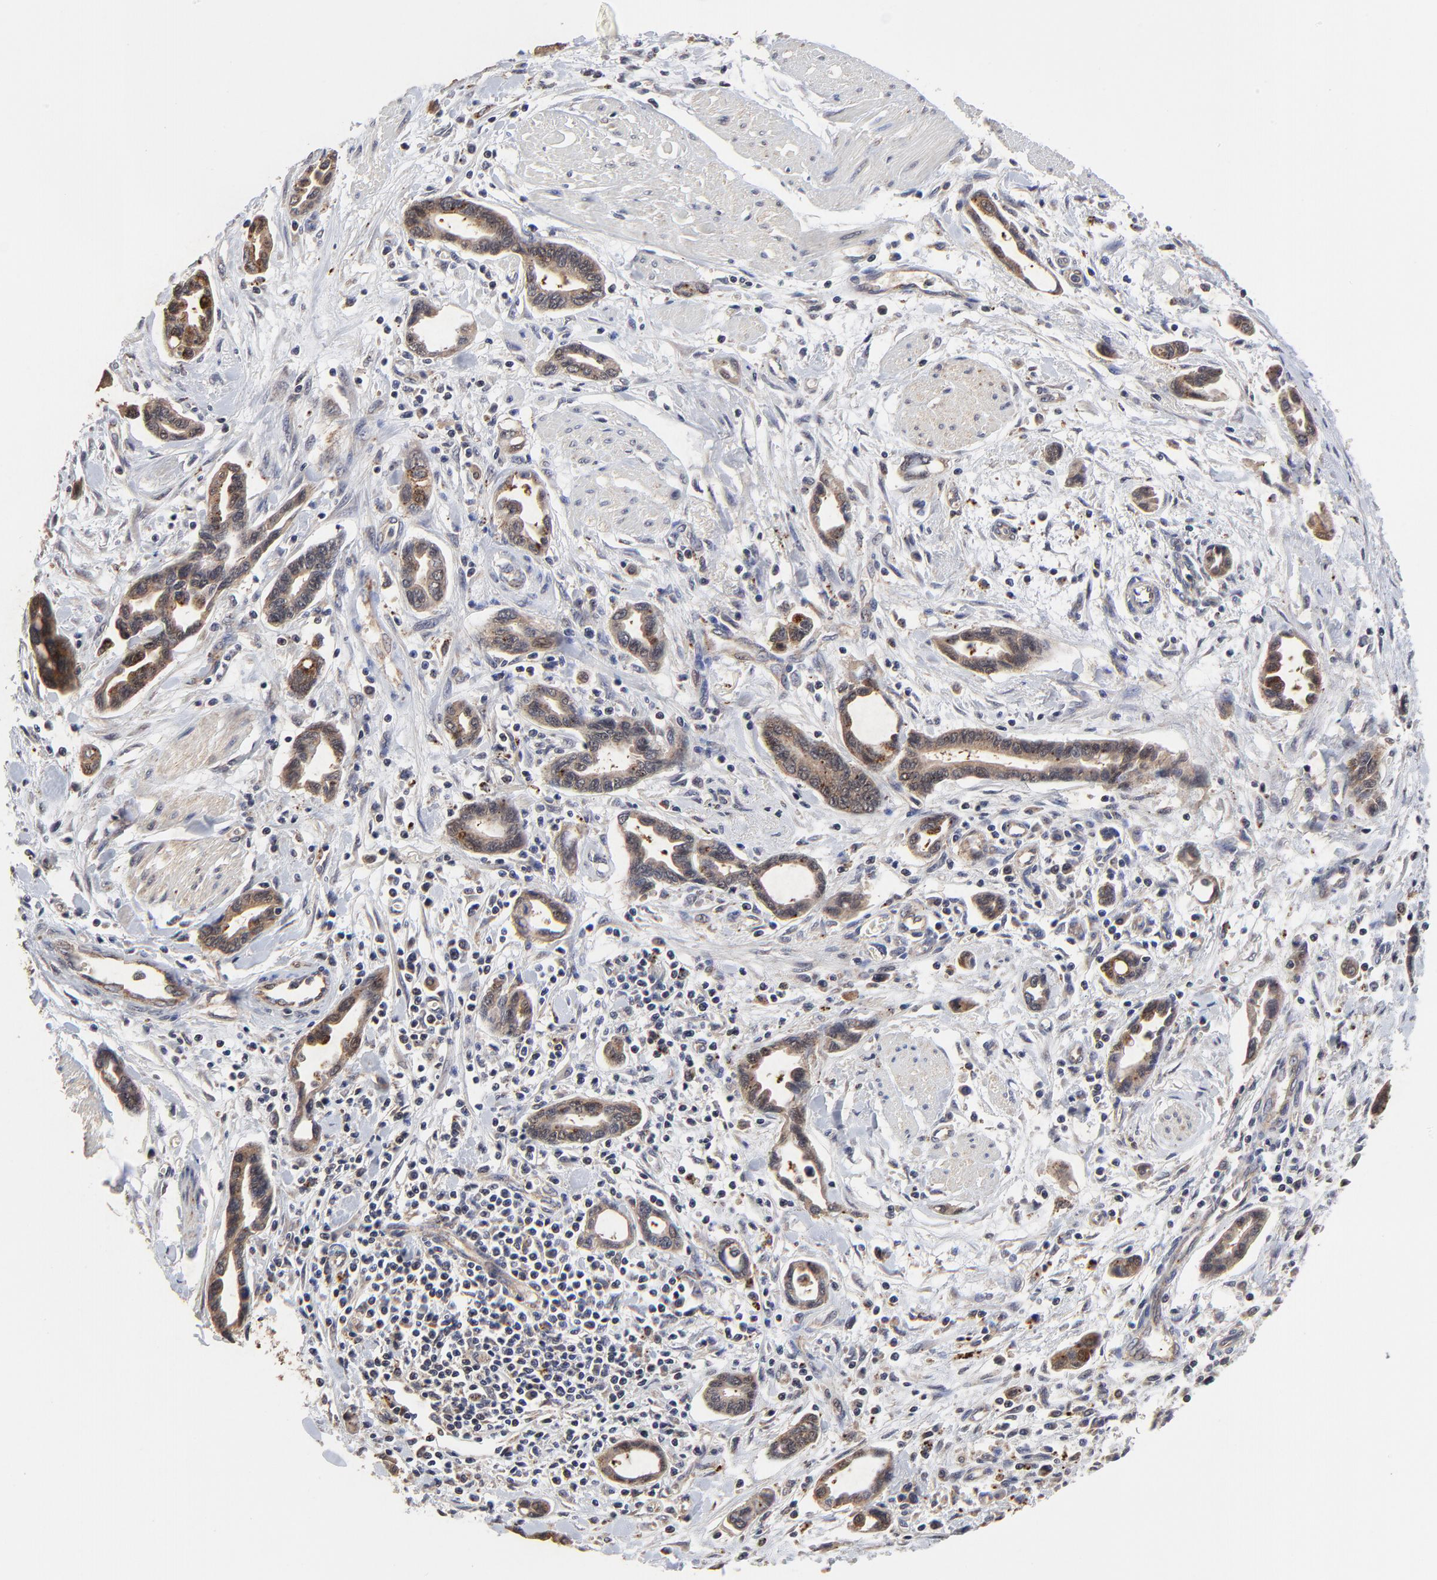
{"staining": {"intensity": "moderate", "quantity": ">75%", "location": "cytoplasmic/membranous"}, "tissue": "pancreatic cancer", "cell_type": "Tumor cells", "image_type": "cancer", "snomed": [{"axis": "morphology", "description": "Adenocarcinoma, NOS"}, {"axis": "topography", "description": "Pancreas"}], "caption": "DAB (3,3'-diaminobenzidine) immunohistochemical staining of pancreatic cancer displays moderate cytoplasmic/membranous protein staining in approximately >75% of tumor cells. The protein of interest is shown in brown color, while the nuclei are stained blue.", "gene": "LGALS3", "patient": {"sex": "female", "age": 57}}